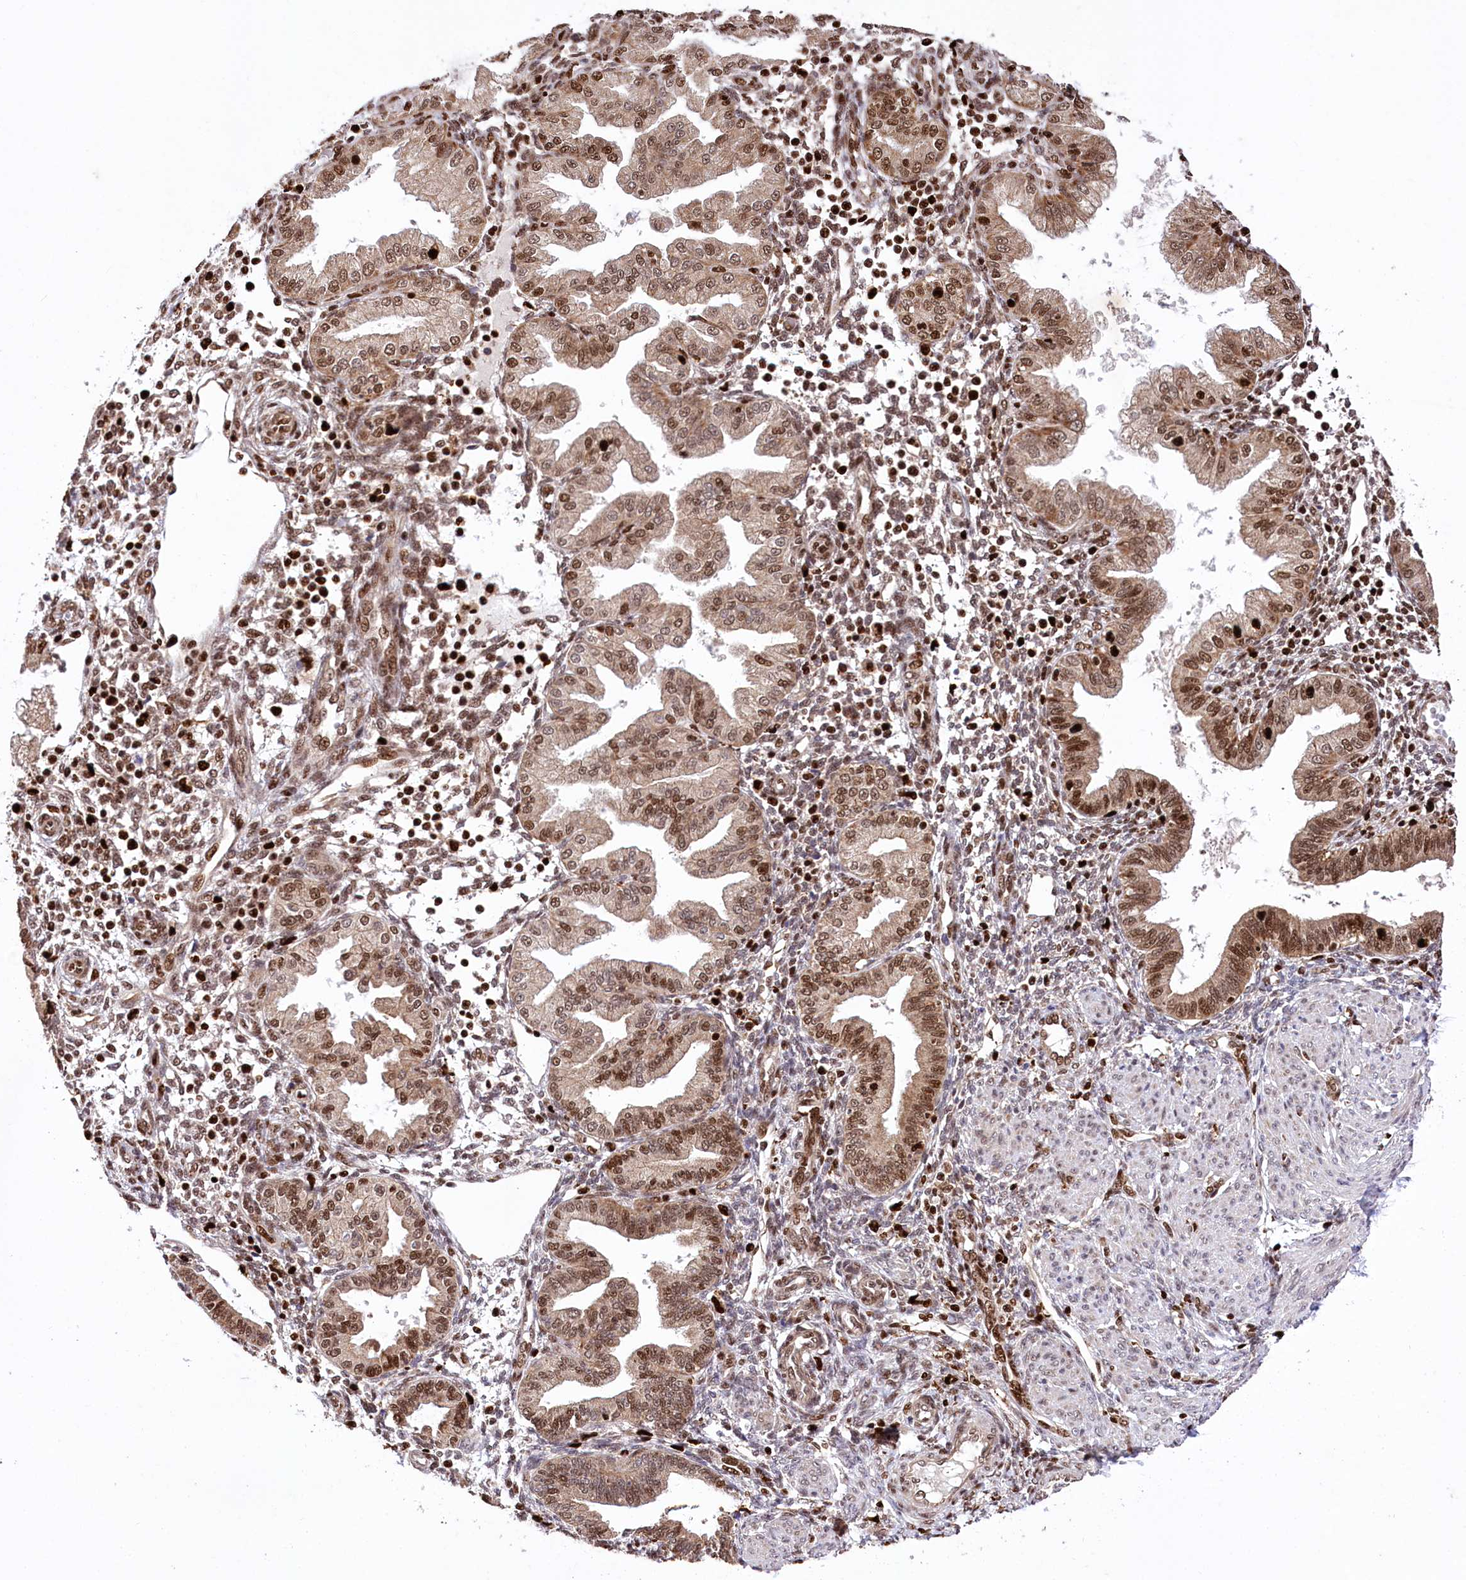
{"staining": {"intensity": "moderate", "quantity": "25%-75%", "location": "nuclear"}, "tissue": "endometrium", "cell_type": "Cells in endometrial stroma", "image_type": "normal", "snomed": [{"axis": "morphology", "description": "Normal tissue, NOS"}, {"axis": "topography", "description": "Endometrium"}], "caption": "An image of endometrium stained for a protein reveals moderate nuclear brown staining in cells in endometrial stroma.", "gene": "FIGN", "patient": {"sex": "female", "age": 53}}